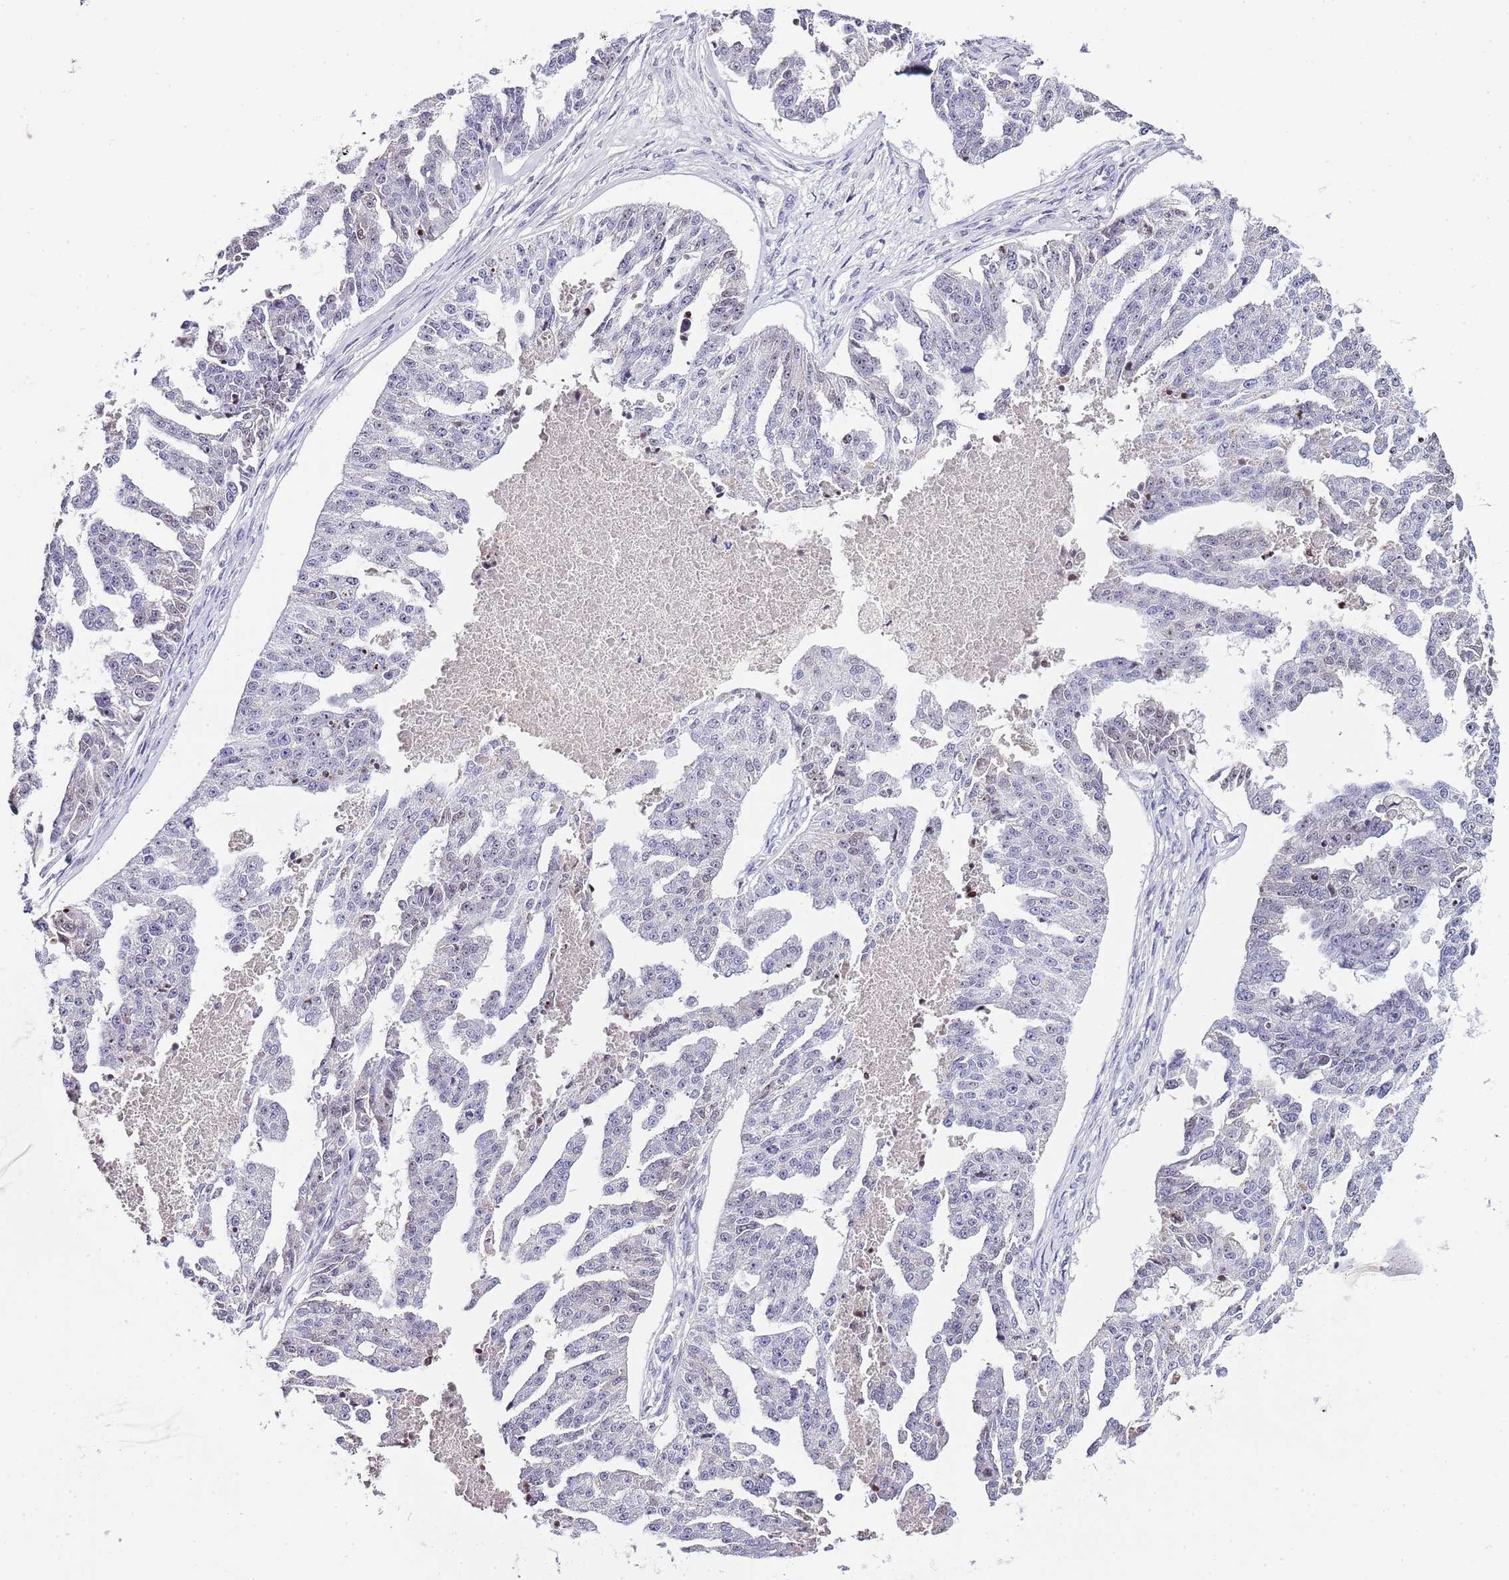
{"staining": {"intensity": "negative", "quantity": "none", "location": "none"}, "tissue": "ovarian cancer", "cell_type": "Tumor cells", "image_type": "cancer", "snomed": [{"axis": "morphology", "description": "Cystadenocarcinoma, serous, NOS"}, {"axis": "topography", "description": "Ovary"}], "caption": "IHC of human ovarian serous cystadenocarcinoma demonstrates no positivity in tumor cells.", "gene": "NOP56", "patient": {"sex": "female", "age": 58}}